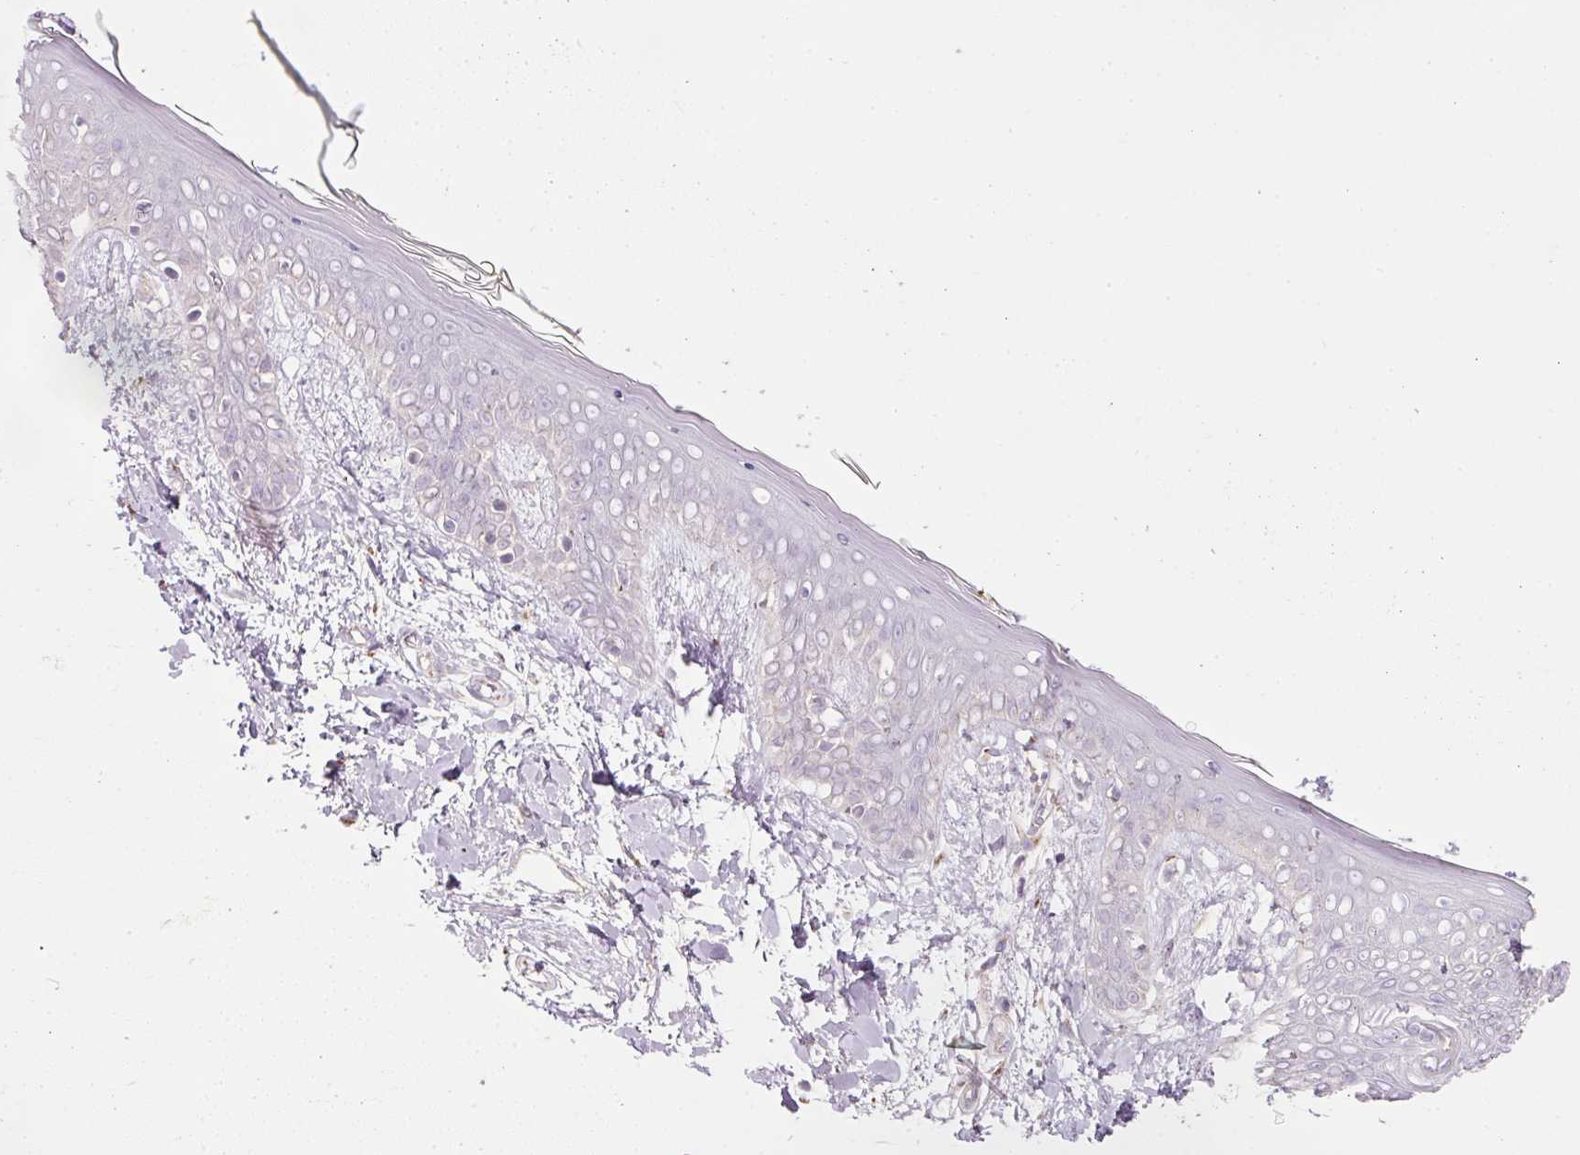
{"staining": {"intensity": "weak", "quantity": "<25%", "location": "cytoplasmic/membranous"}, "tissue": "skin", "cell_type": "Fibroblasts", "image_type": "normal", "snomed": [{"axis": "morphology", "description": "Normal tissue, NOS"}, {"axis": "topography", "description": "Skin"}], "caption": "Immunohistochemistry (IHC) photomicrograph of normal skin: skin stained with DAB (3,3'-diaminobenzidine) shows no significant protein positivity in fibroblasts.", "gene": "NBPF11", "patient": {"sex": "female", "age": 34}}